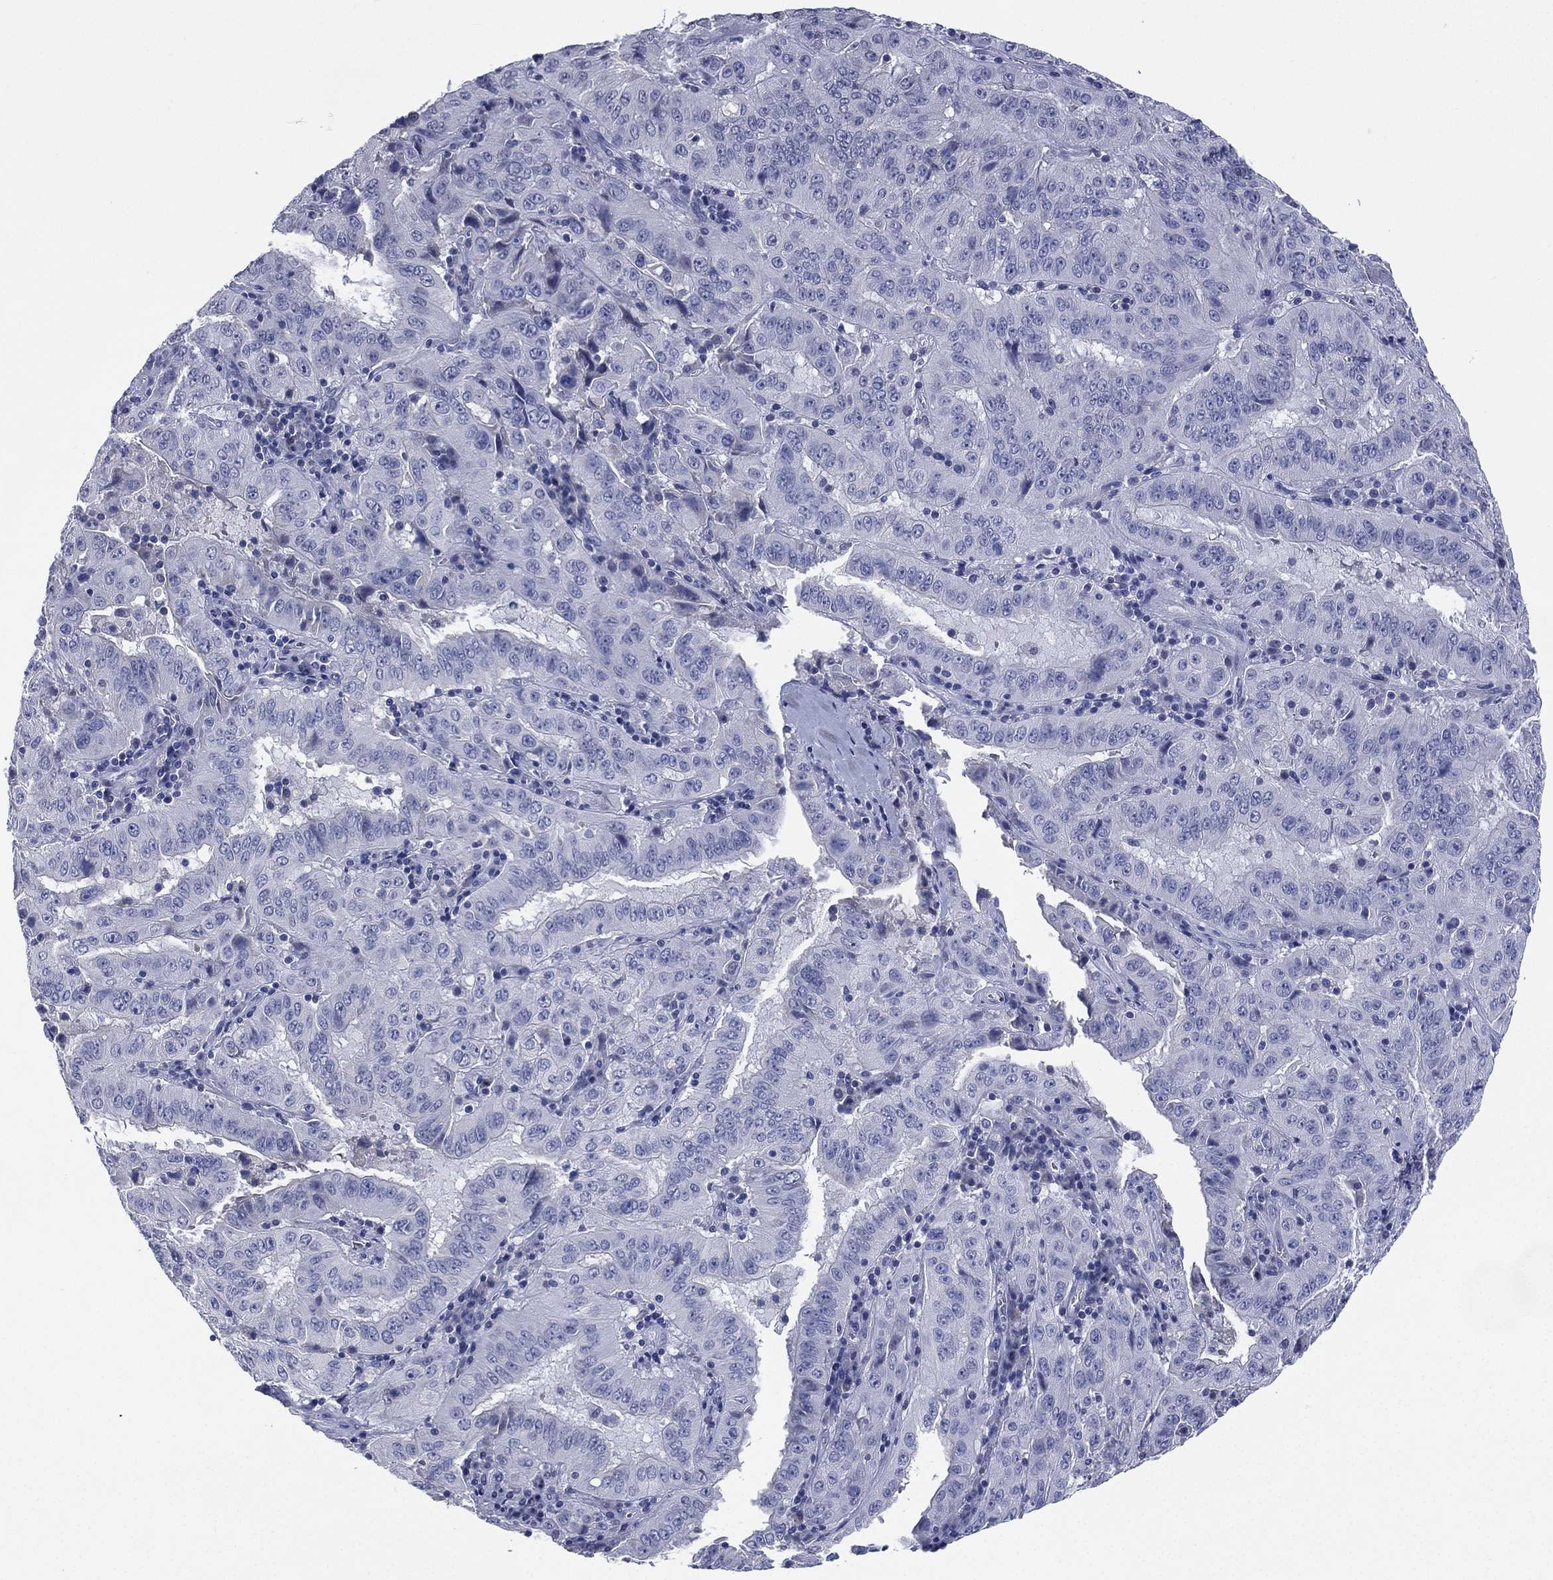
{"staining": {"intensity": "negative", "quantity": "none", "location": "none"}, "tissue": "pancreatic cancer", "cell_type": "Tumor cells", "image_type": "cancer", "snomed": [{"axis": "morphology", "description": "Adenocarcinoma, NOS"}, {"axis": "topography", "description": "Pancreas"}], "caption": "Tumor cells show no significant protein positivity in pancreatic cancer (adenocarcinoma).", "gene": "KRT35", "patient": {"sex": "male", "age": 63}}